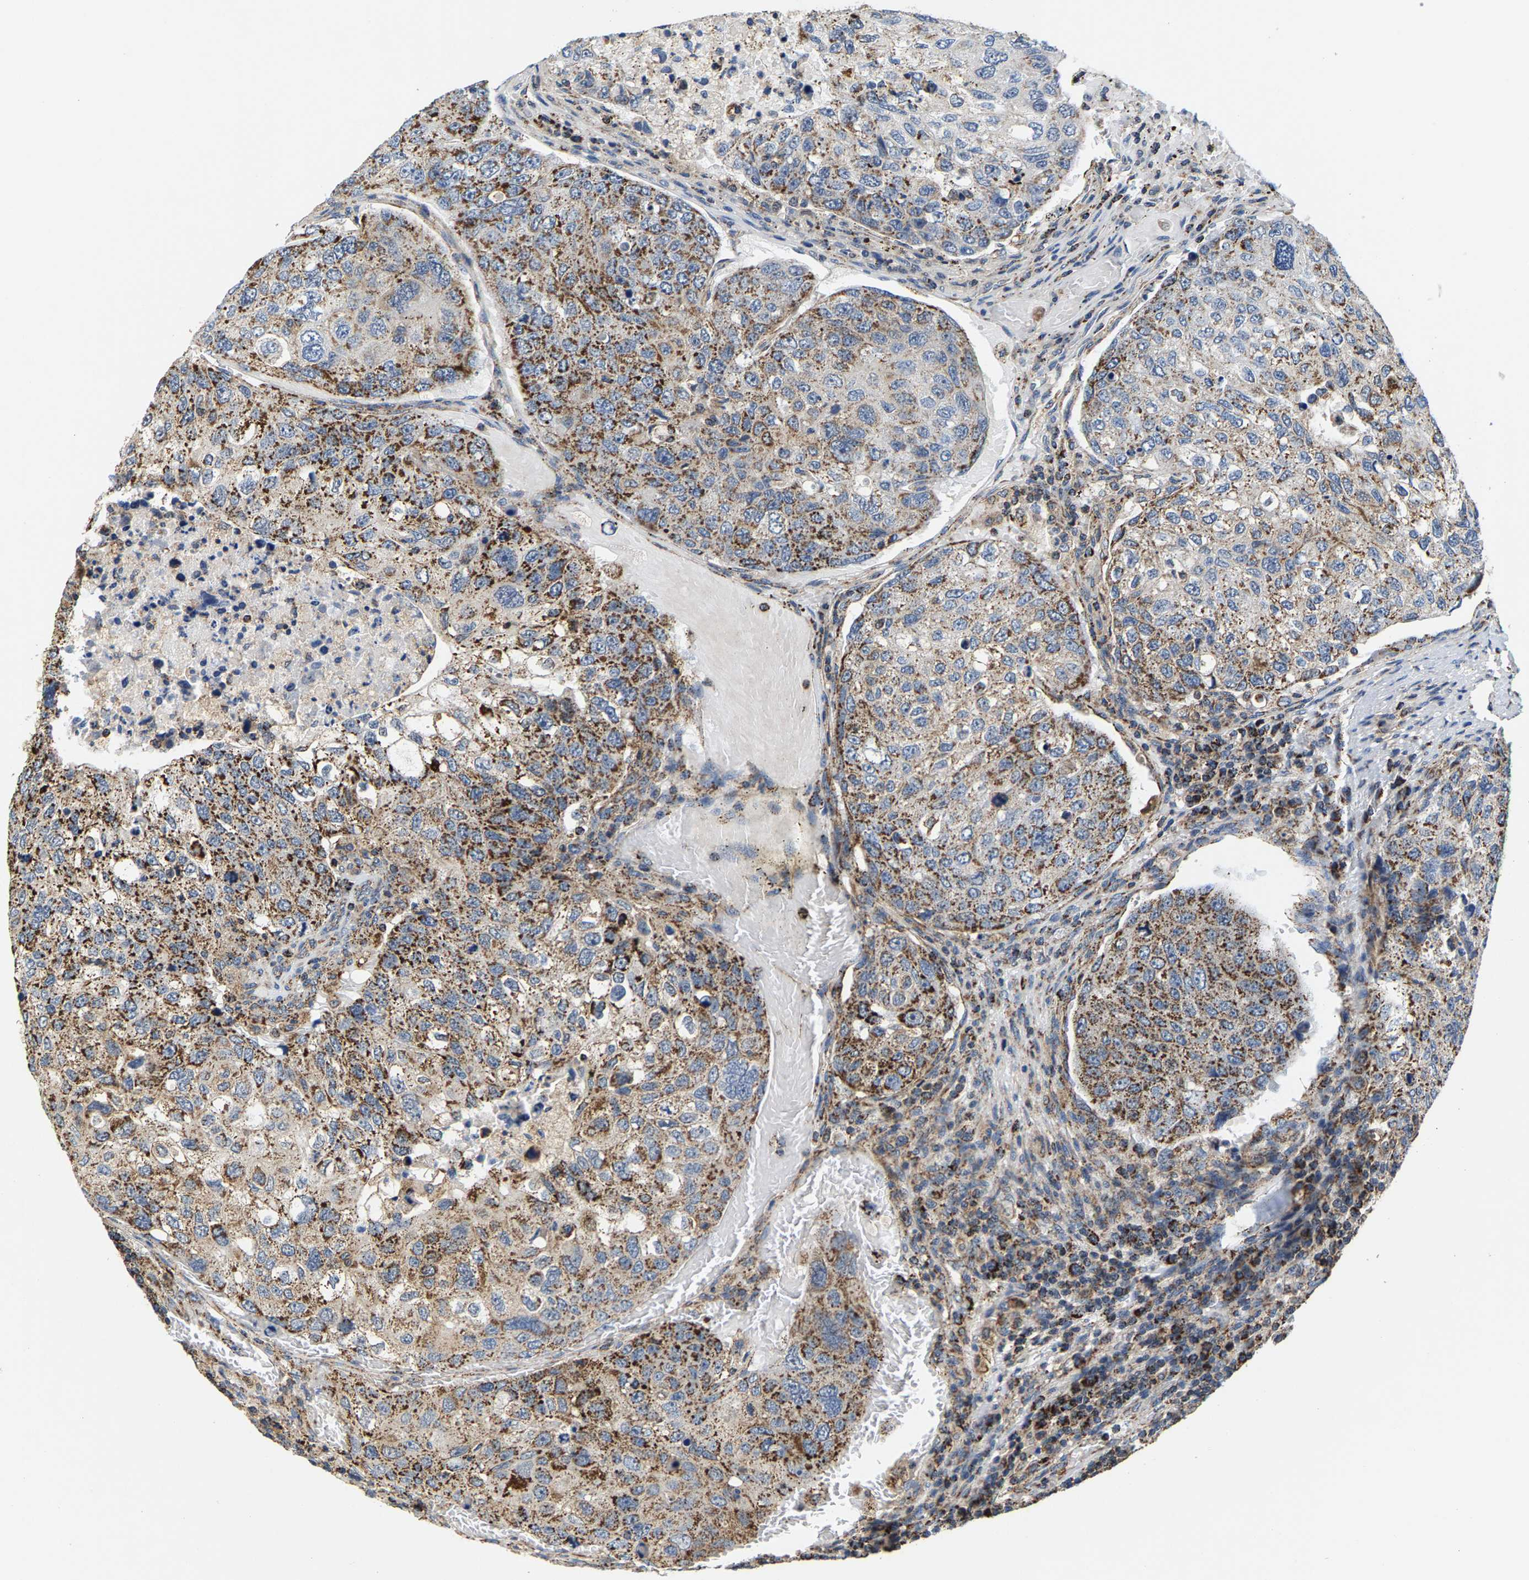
{"staining": {"intensity": "moderate", "quantity": ">75%", "location": "cytoplasmic/membranous"}, "tissue": "urothelial cancer", "cell_type": "Tumor cells", "image_type": "cancer", "snomed": [{"axis": "morphology", "description": "Urothelial carcinoma, High grade"}, {"axis": "topography", "description": "Lymph node"}, {"axis": "topography", "description": "Urinary bladder"}], "caption": "Immunohistochemical staining of urothelial cancer reveals medium levels of moderate cytoplasmic/membranous protein positivity in about >75% of tumor cells.", "gene": "SHMT2", "patient": {"sex": "male", "age": 51}}